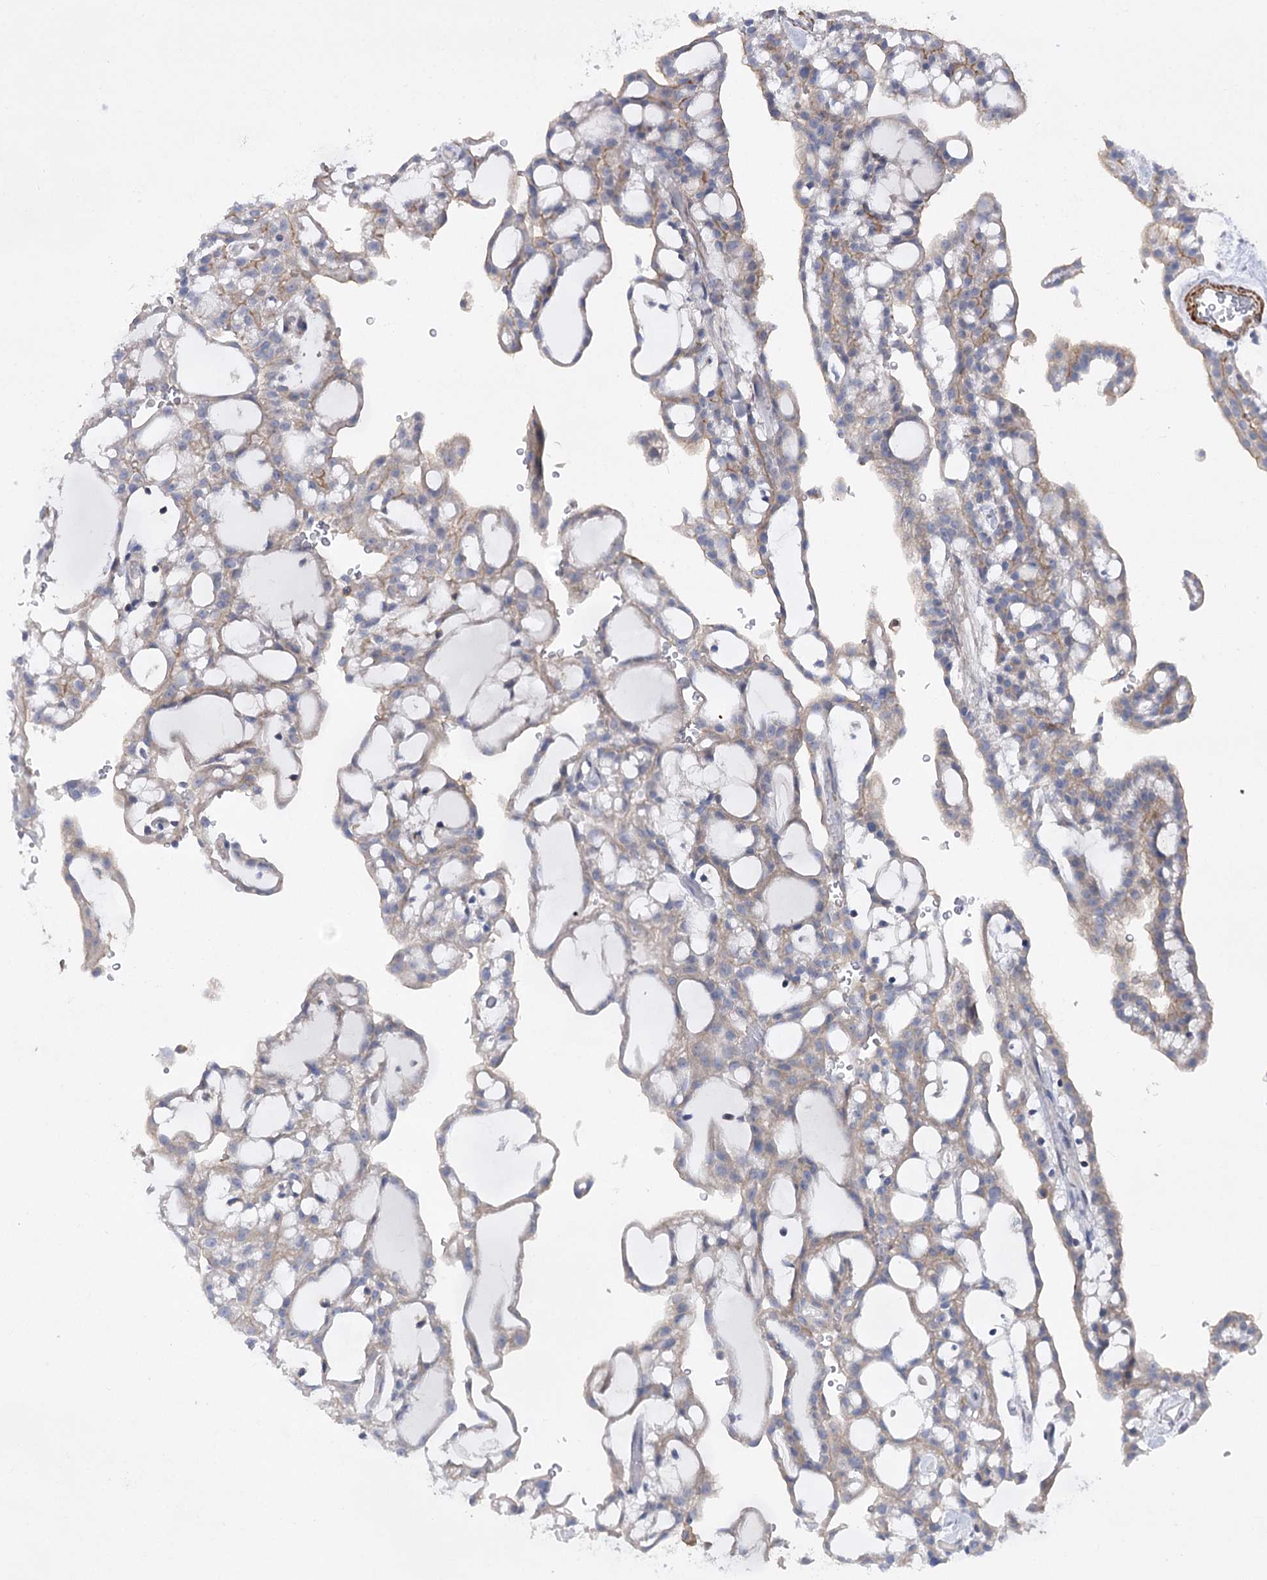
{"staining": {"intensity": "weak", "quantity": "25%-75%", "location": "cytoplasmic/membranous"}, "tissue": "renal cancer", "cell_type": "Tumor cells", "image_type": "cancer", "snomed": [{"axis": "morphology", "description": "Adenocarcinoma, NOS"}, {"axis": "topography", "description": "Kidney"}], "caption": "Renal cancer stained with a protein marker shows weak staining in tumor cells.", "gene": "LARP1B", "patient": {"sex": "male", "age": 63}}